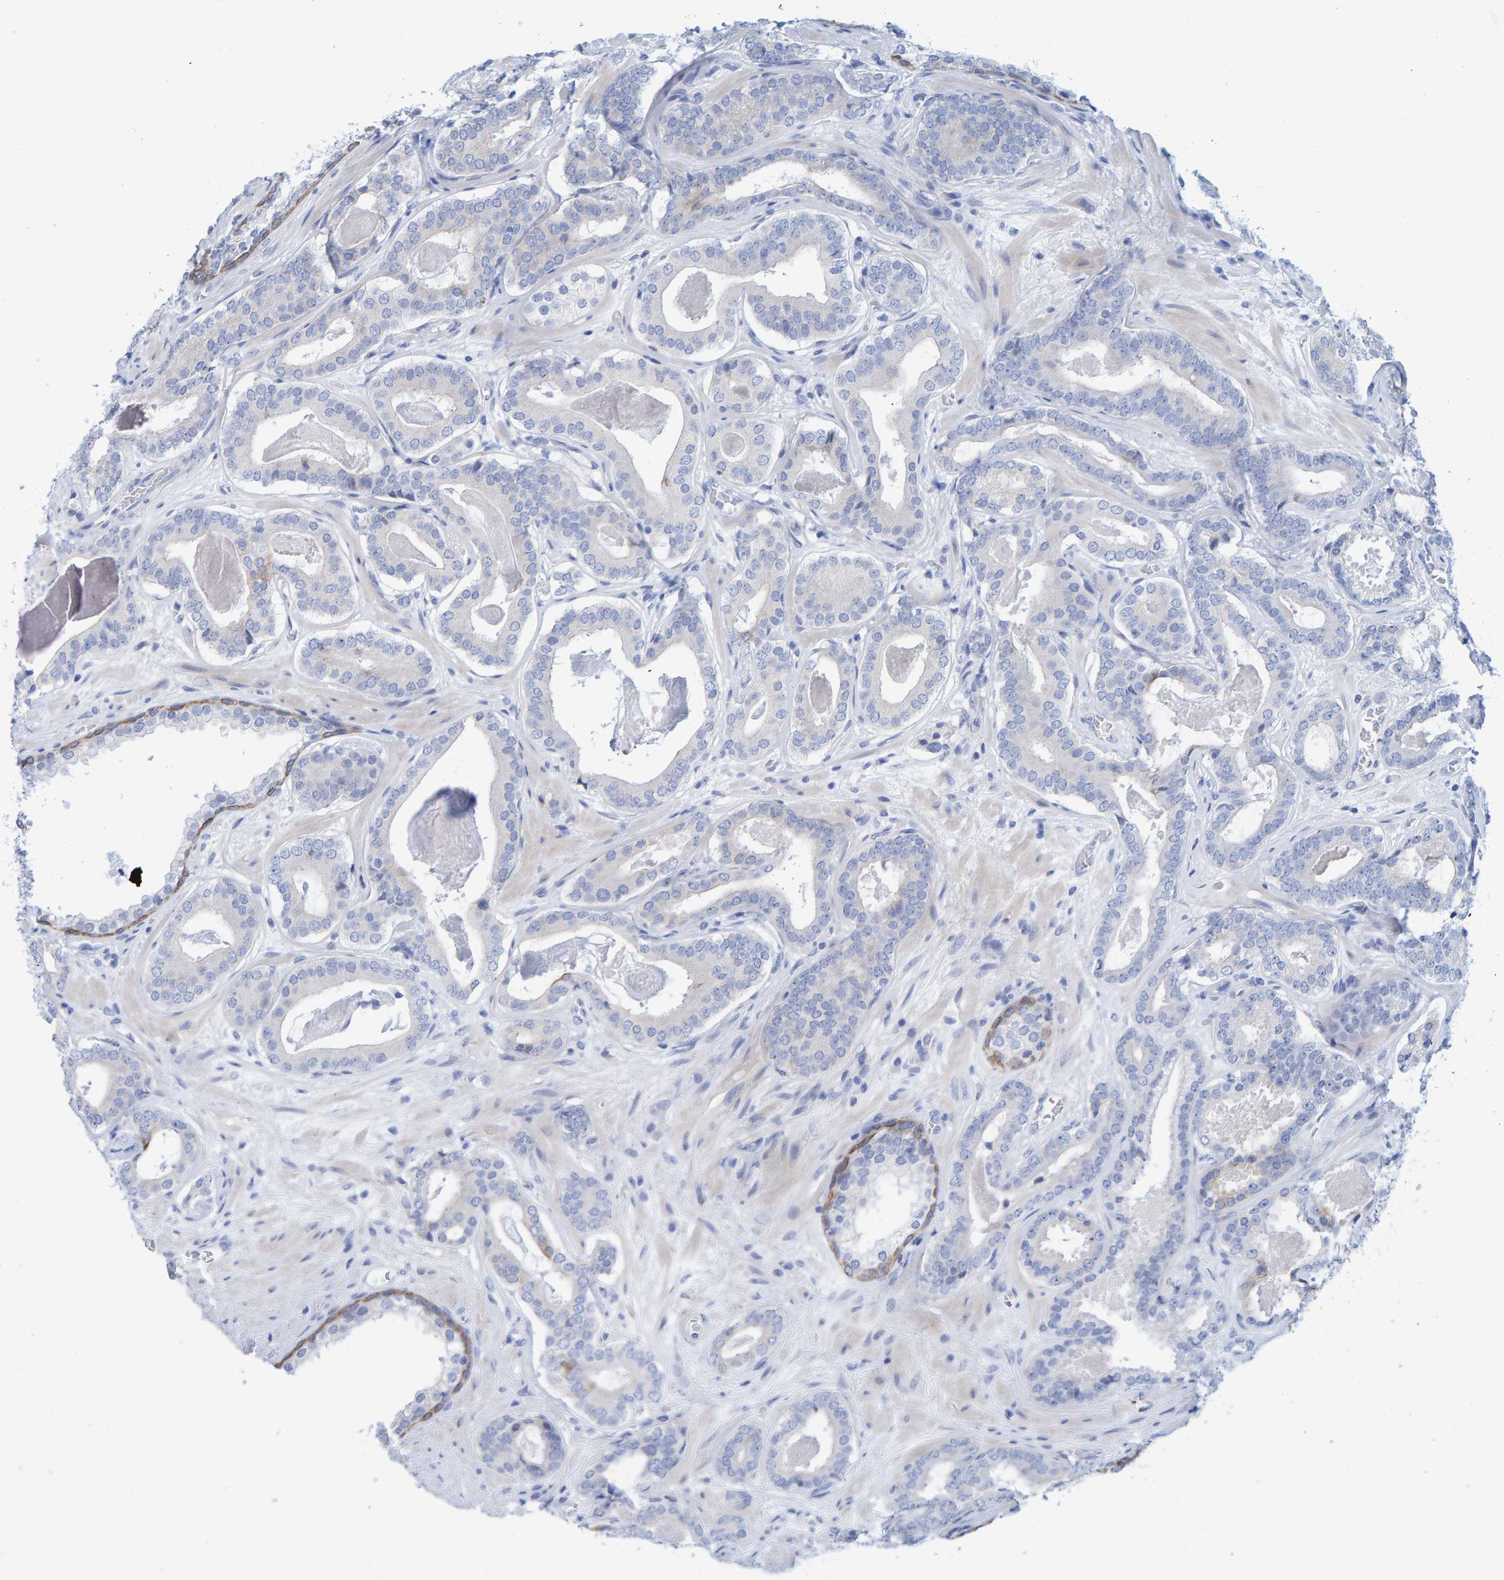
{"staining": {"intensity": "negative", "quantity": "none", "location": "none"}, "tissue": "prostate cancer", "cell_type": "Tumor cells", "image_type": "cancer", "snomed": [{"axis": "morphology", "description": "Adenocarcinoma, High grade"}, {"axis": "topography", "description": "Prostate"}], "caption": "Prostate cancer was stained to show a protein in brown. There is no significant expression in tumor cells. The staining was performed using DAB to visualize the protein expression in brown, while the nuclei were stained in blue with hematoxylin (Magnification: 20x).", "gene": "JAKMIP3", "patient": {"sex": "male", "age": 60}}